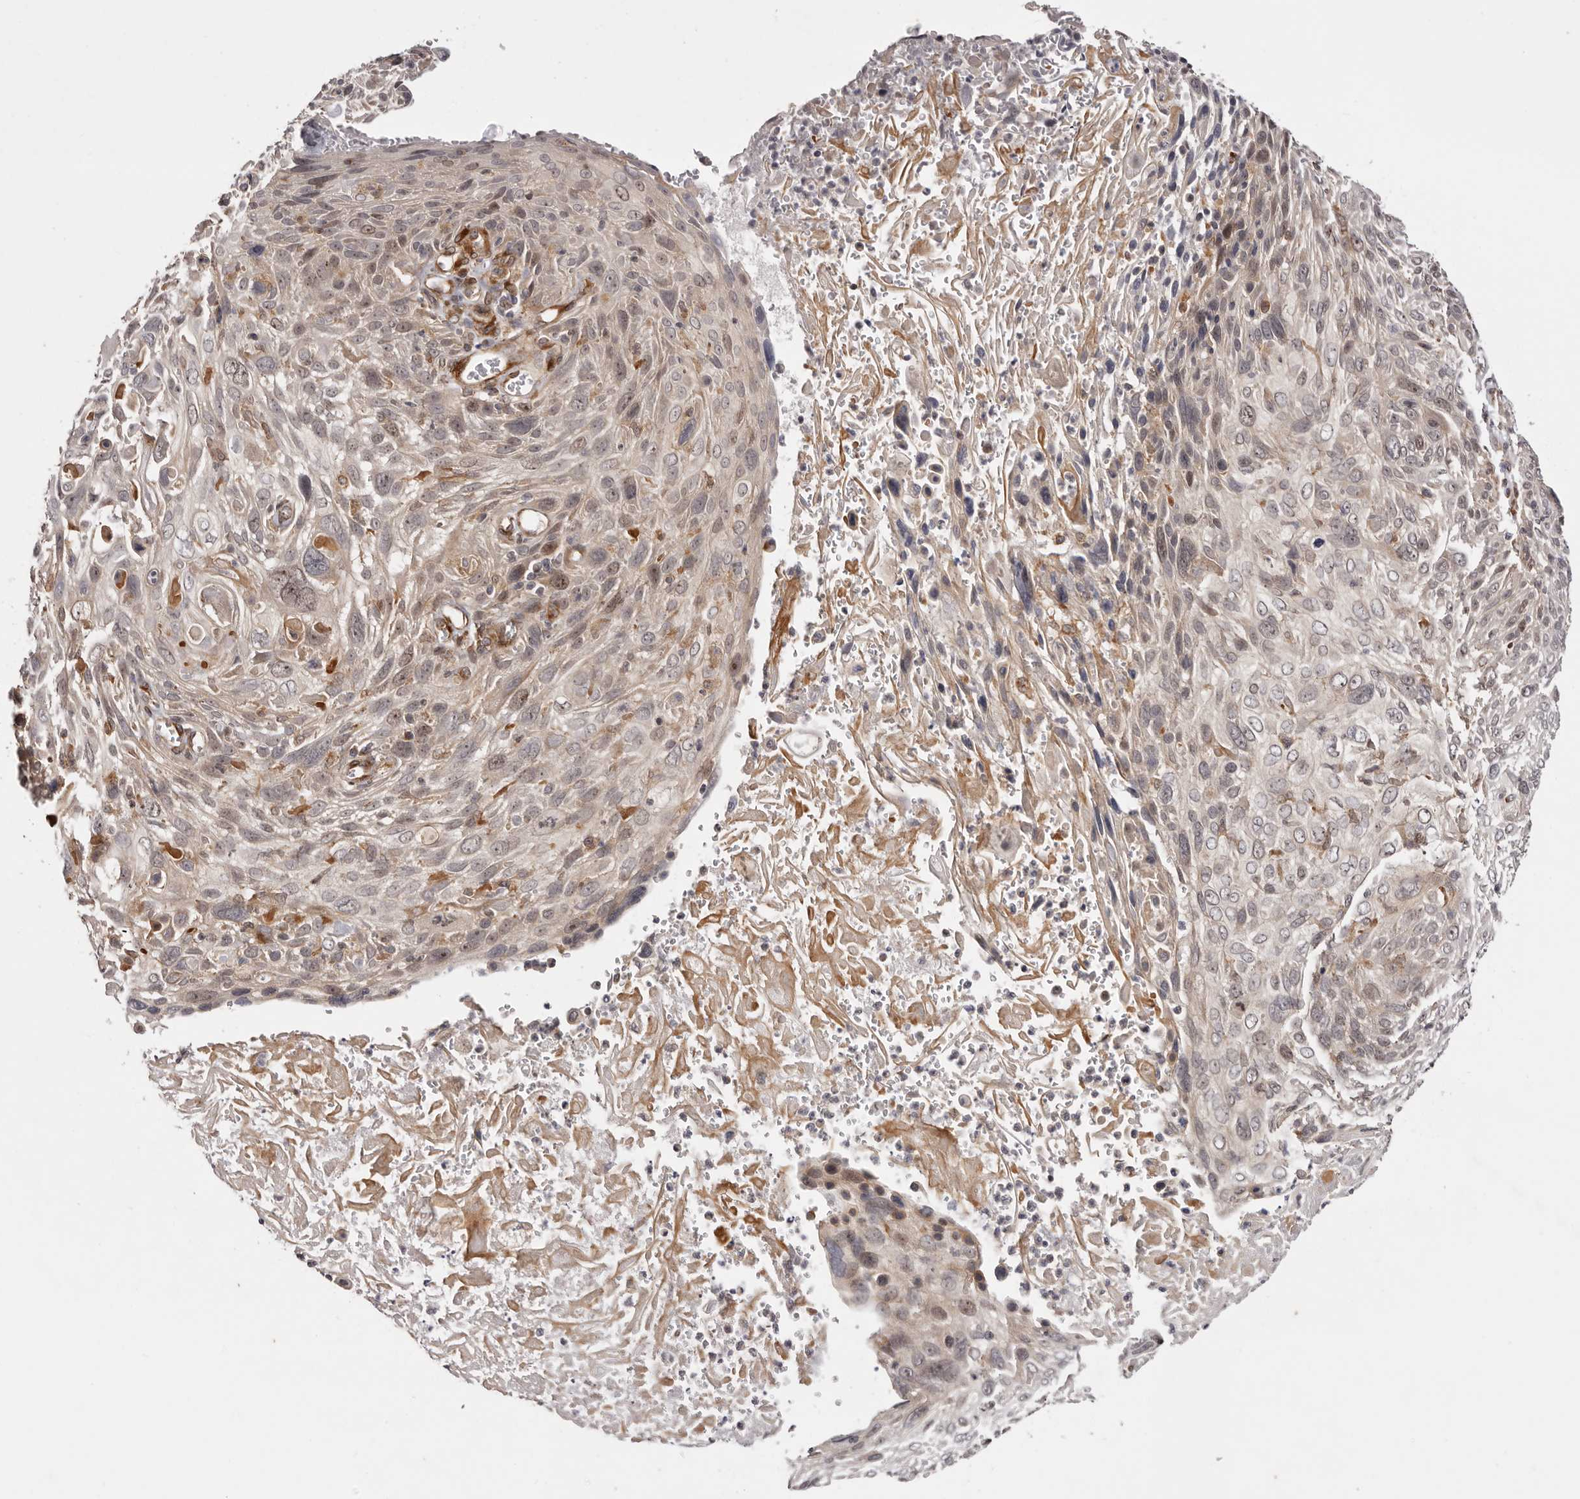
{"staining": {"intensity": "moderate", "quantity": "<25%", "location": "nuclear"}, "tissue": "cervical cancer", "cell_type": "Tumor cells", "image_type": "cancer", "snomed": [{"axis": "morphology", "description": "Squamous cell carcinoma, NOS"}, {"axis": "topography", "description": "Cervix"}], "caption": "Cervical cancer (squamous cell carcinoma) stained with DAB (3,3'-diaminobenzidine) immunohistochemistry (IHC) displays low levels of moderate nuclear staining in about <25% of tumor cells.", "gene": "MICAL2", "patient": {"sex": "female", "age": 51}}